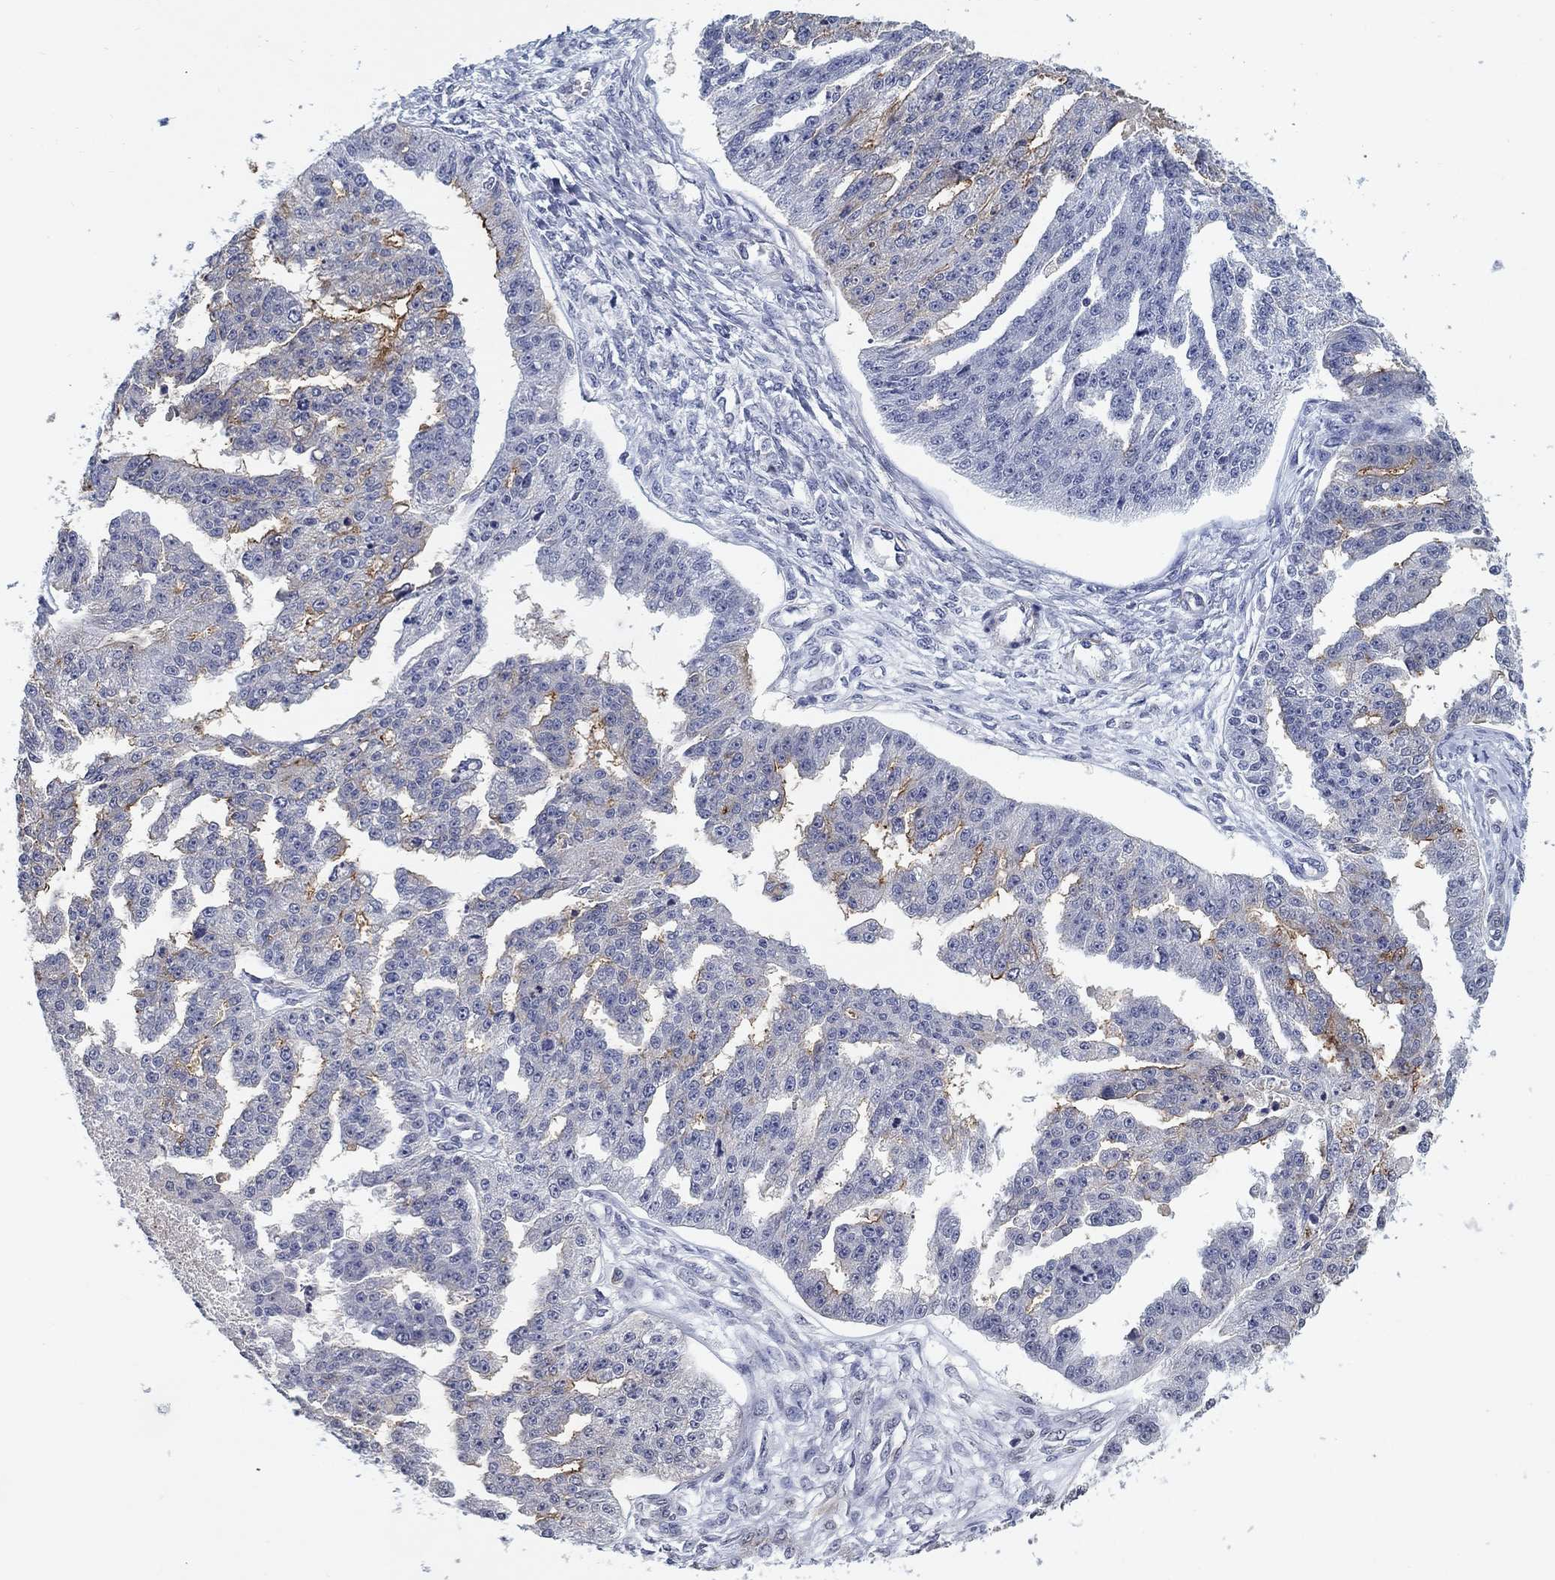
{"staining": {"intensity": "moderate", "quantity": "<25%", "location": "cytoplasmic/membranous"}, "tissue": "ovarian cancer", "cell_type": "Tumor cells", "image_type": "cancer", "snomed": [{"axis": "morphology", "description": "Cystadenocarcinoma, serous, NOS"}, {"axis": "topography", "description": "Ovary"}], "caption": "The micrograph displays a brown stain indicating the presence of a protein in the cytoplasmic/membranous of tumor cells in ovarian cancer (serous cystadenocarcinoma).", "gene": "OTUB2", "patient": {"sex": "female", "age": 58}}